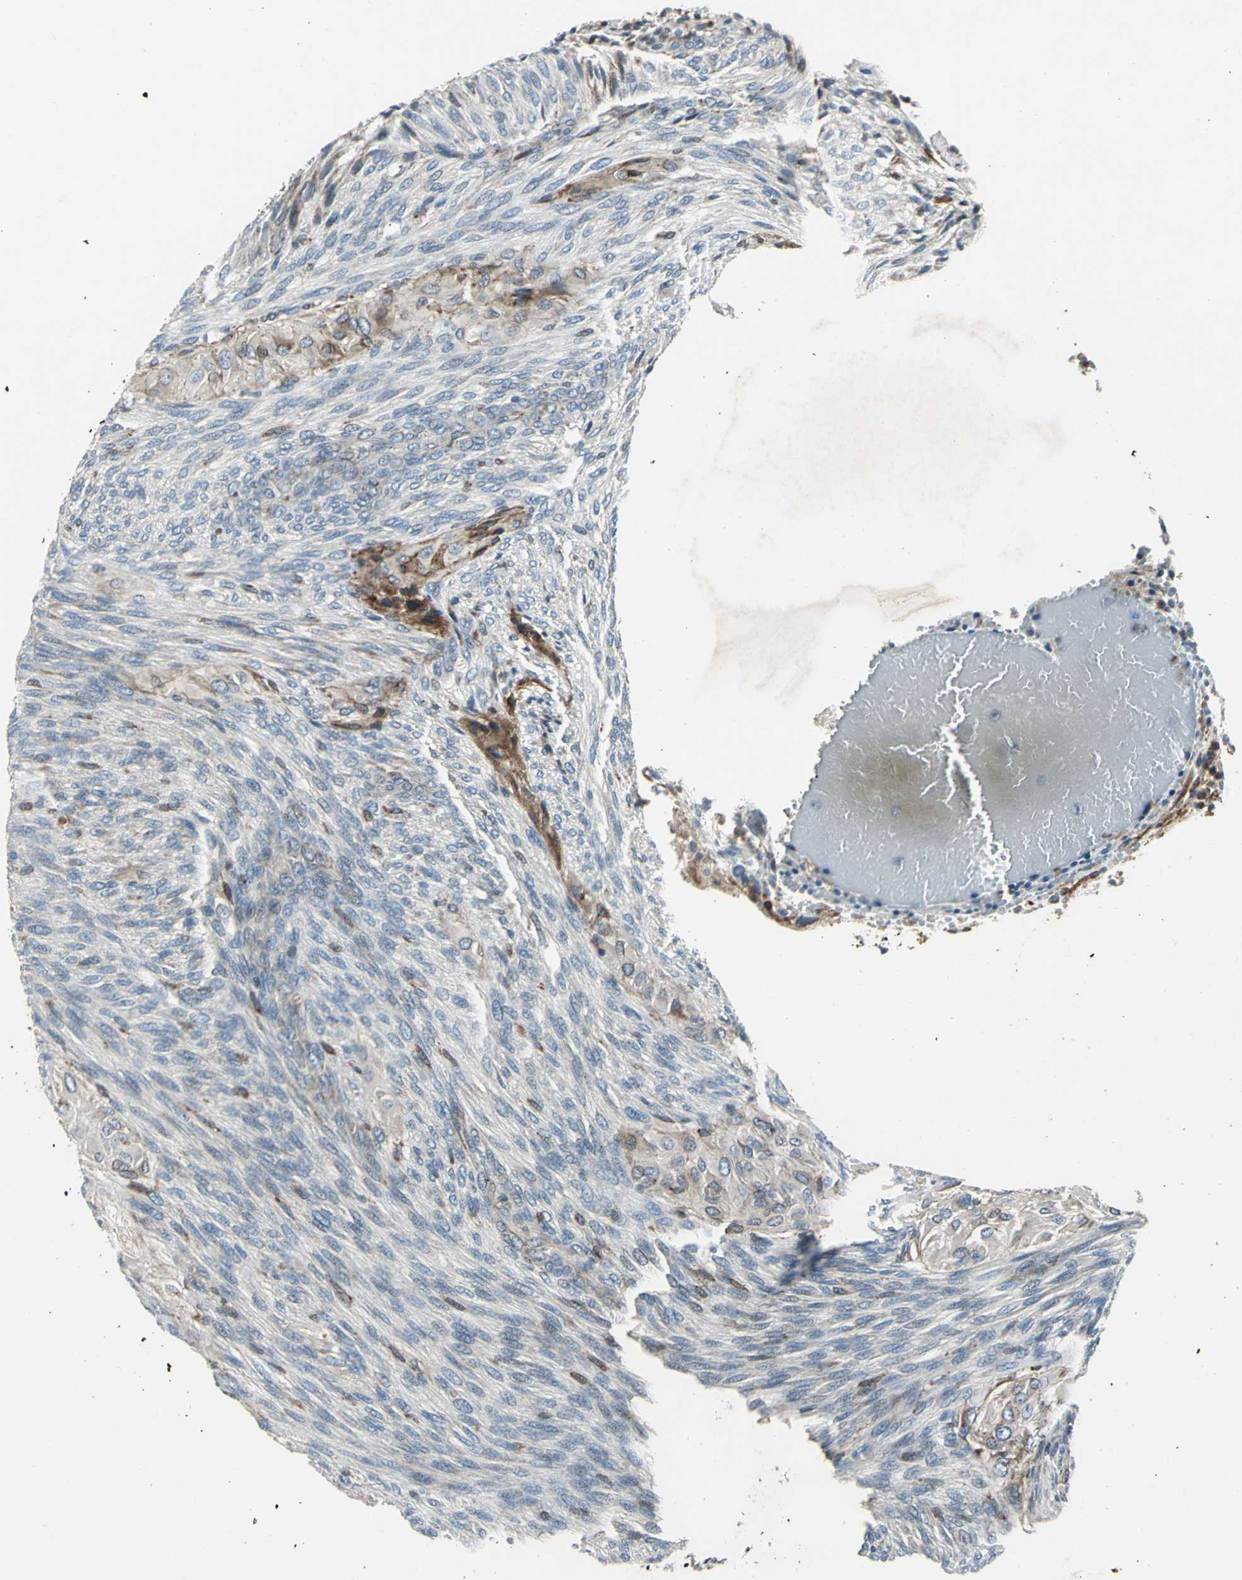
{"staining": {"intensity": "weak", "quantity": "<25%", "location": "cytoplasmic/membranous"}, "tissue": "glioma", "cell_type": "Tumor cells", "image_type": "cancer", "snomed": [{"axis": "morphology", "description": "Glioma, malignant, High grade"}, {"axis": "topography", "description": "Cerebral cortex"}], "caption": "A histopathology image of glioma stained for a protein exhibits no brown staining in tumor cells.", "gene": "HTATIP2", "patient": {"sex": "female", "age": 55}}